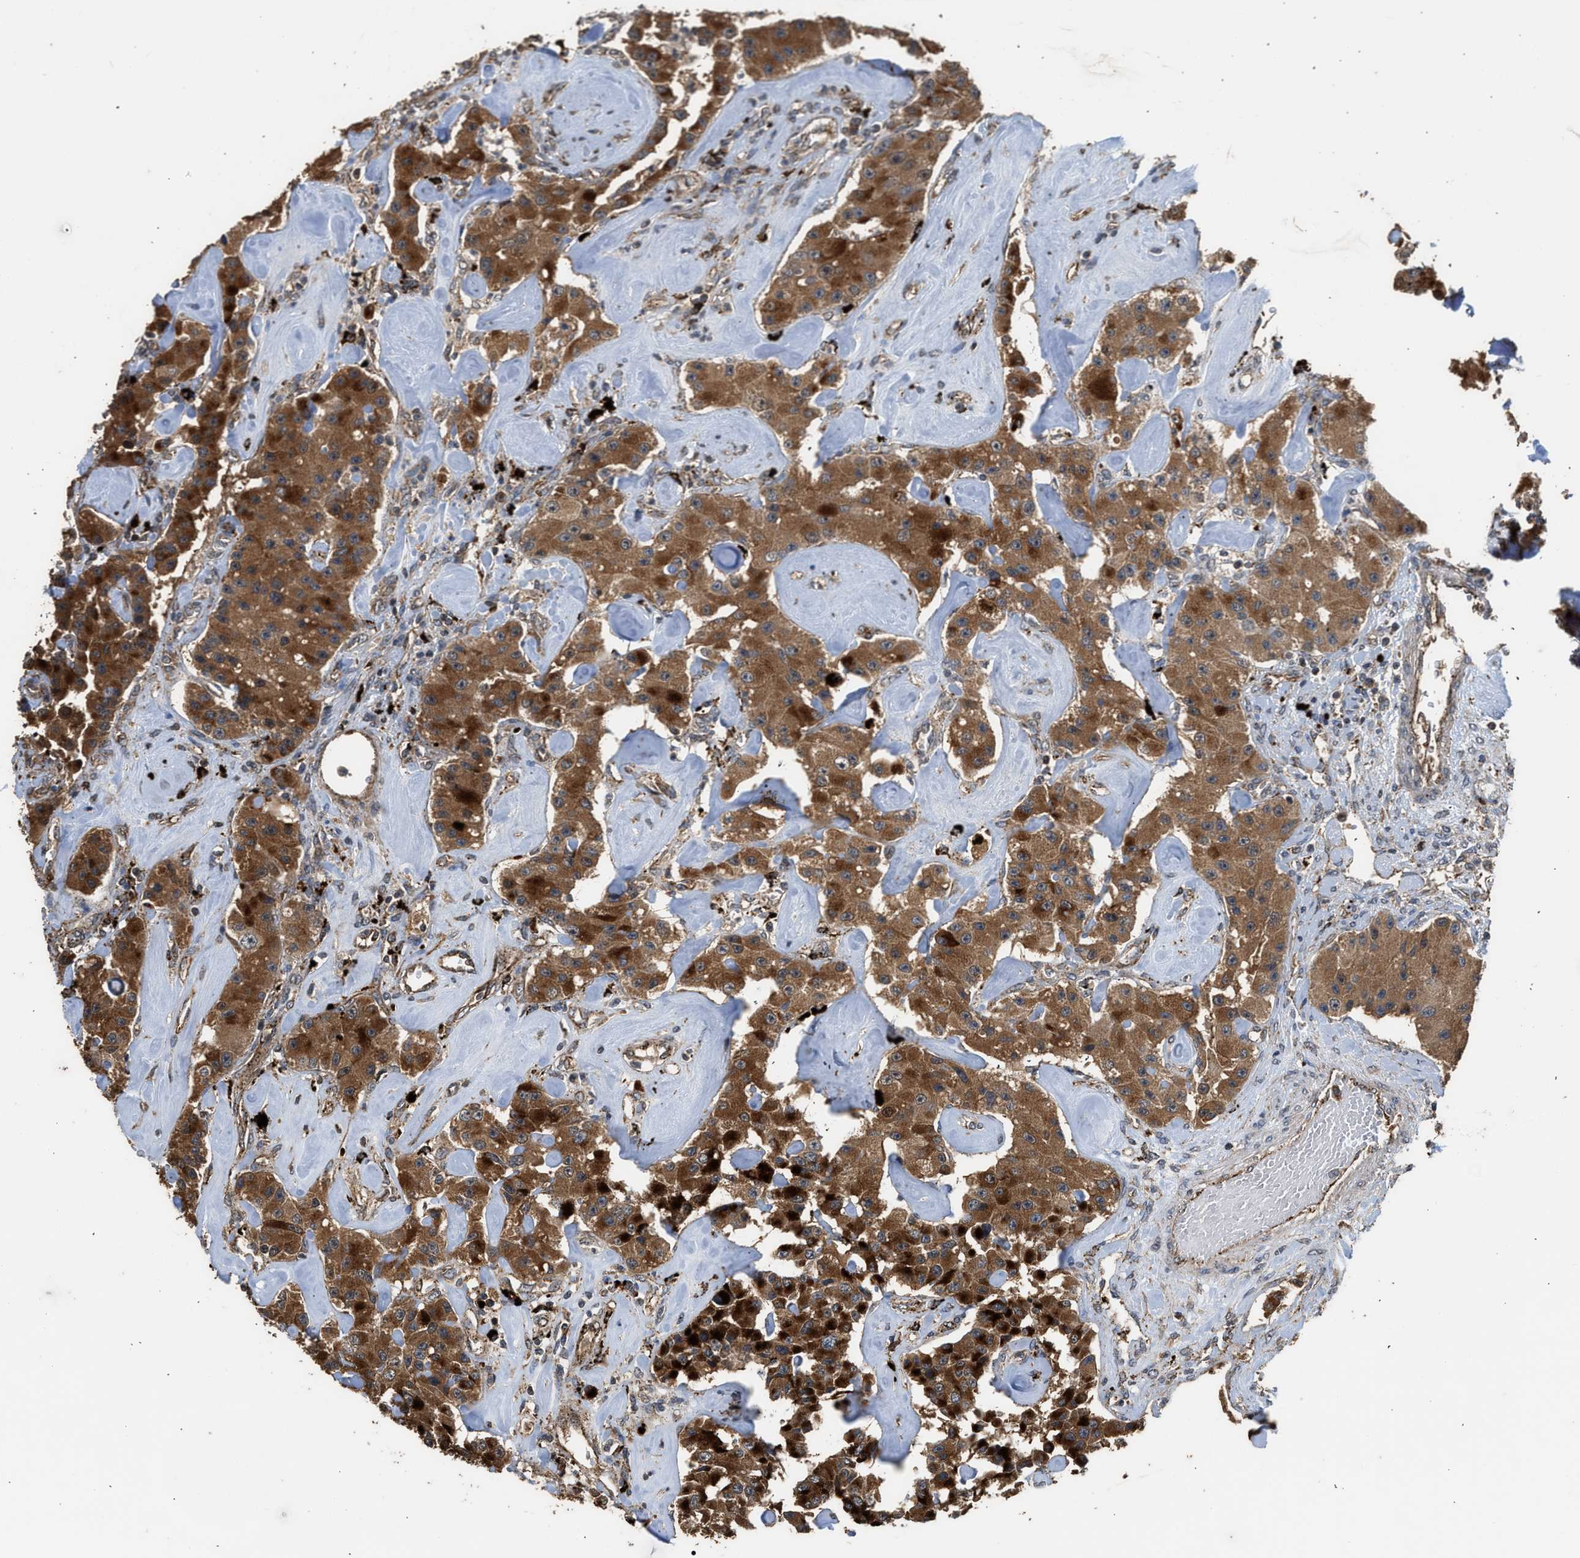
{"staining": {"intensity": "strong", "quantity": ">75%", "location": "cytoplasmic/membranous"}, "tissue": "carcinoid", "cell_type": "Tumor cells", "image_type": "cancer", "snomed": [{"axis": "morphology", "description": "Carcinoid, malignant, NOS"}, {"axis": "topography", "description": "Pancreas"}], "caption": "Immunohistochemistry photomicrograph of neoplastic tissue: carcinoid (malignant) stained using IHC reveals high levels of strong protein expression localized specifically in the cytoplasmic/membranous of tumor cells, appearing as a cytoplasmic/membranous brown color.", "gene": "CTSV", "patient": {"sex": "male", "age": 41}}